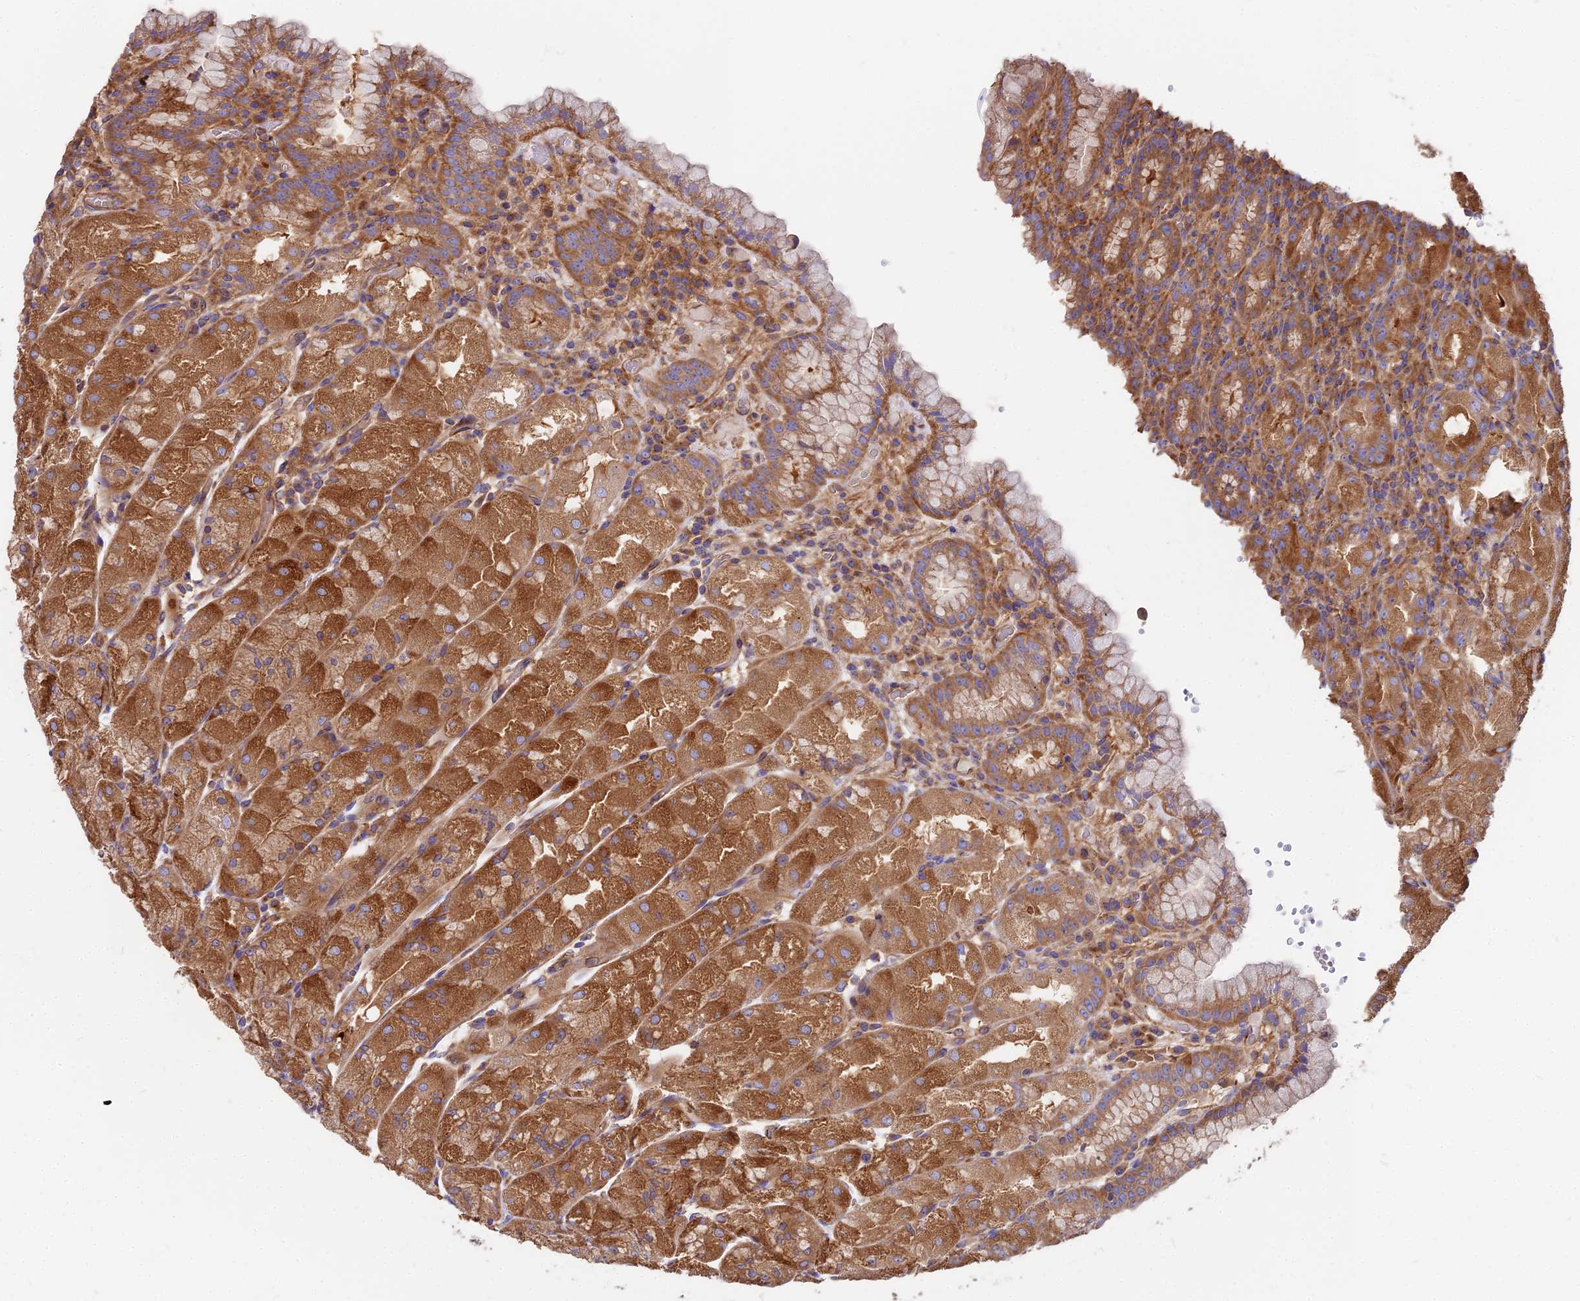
{"staining": {"intensity": "strong", "quantity": ">75%", "location": "cytoplasmic/membranous"}, "tissue": "stomach", "cell_type": "Glandular cells", "image_type": "normal", "snomed": [{"axis": "morphology", "description": "Normal tissue, NOS"}, {"axis": "topography", "description": "Stomach, upper"}], "caption": "Immunohistochemistry staining of normal stomach, which displays high levels of strong cytoplasmic/membranous expression in about >75% of glandular cells indicating strong cytoplasmic/membranous protein expression. The staining was performed using DAB (brown) for protein detection and nuclei were counterstained in hematoxylin (blue).", "gene": "DCTN3", "patient": {"sex": "male", "age": 52}}